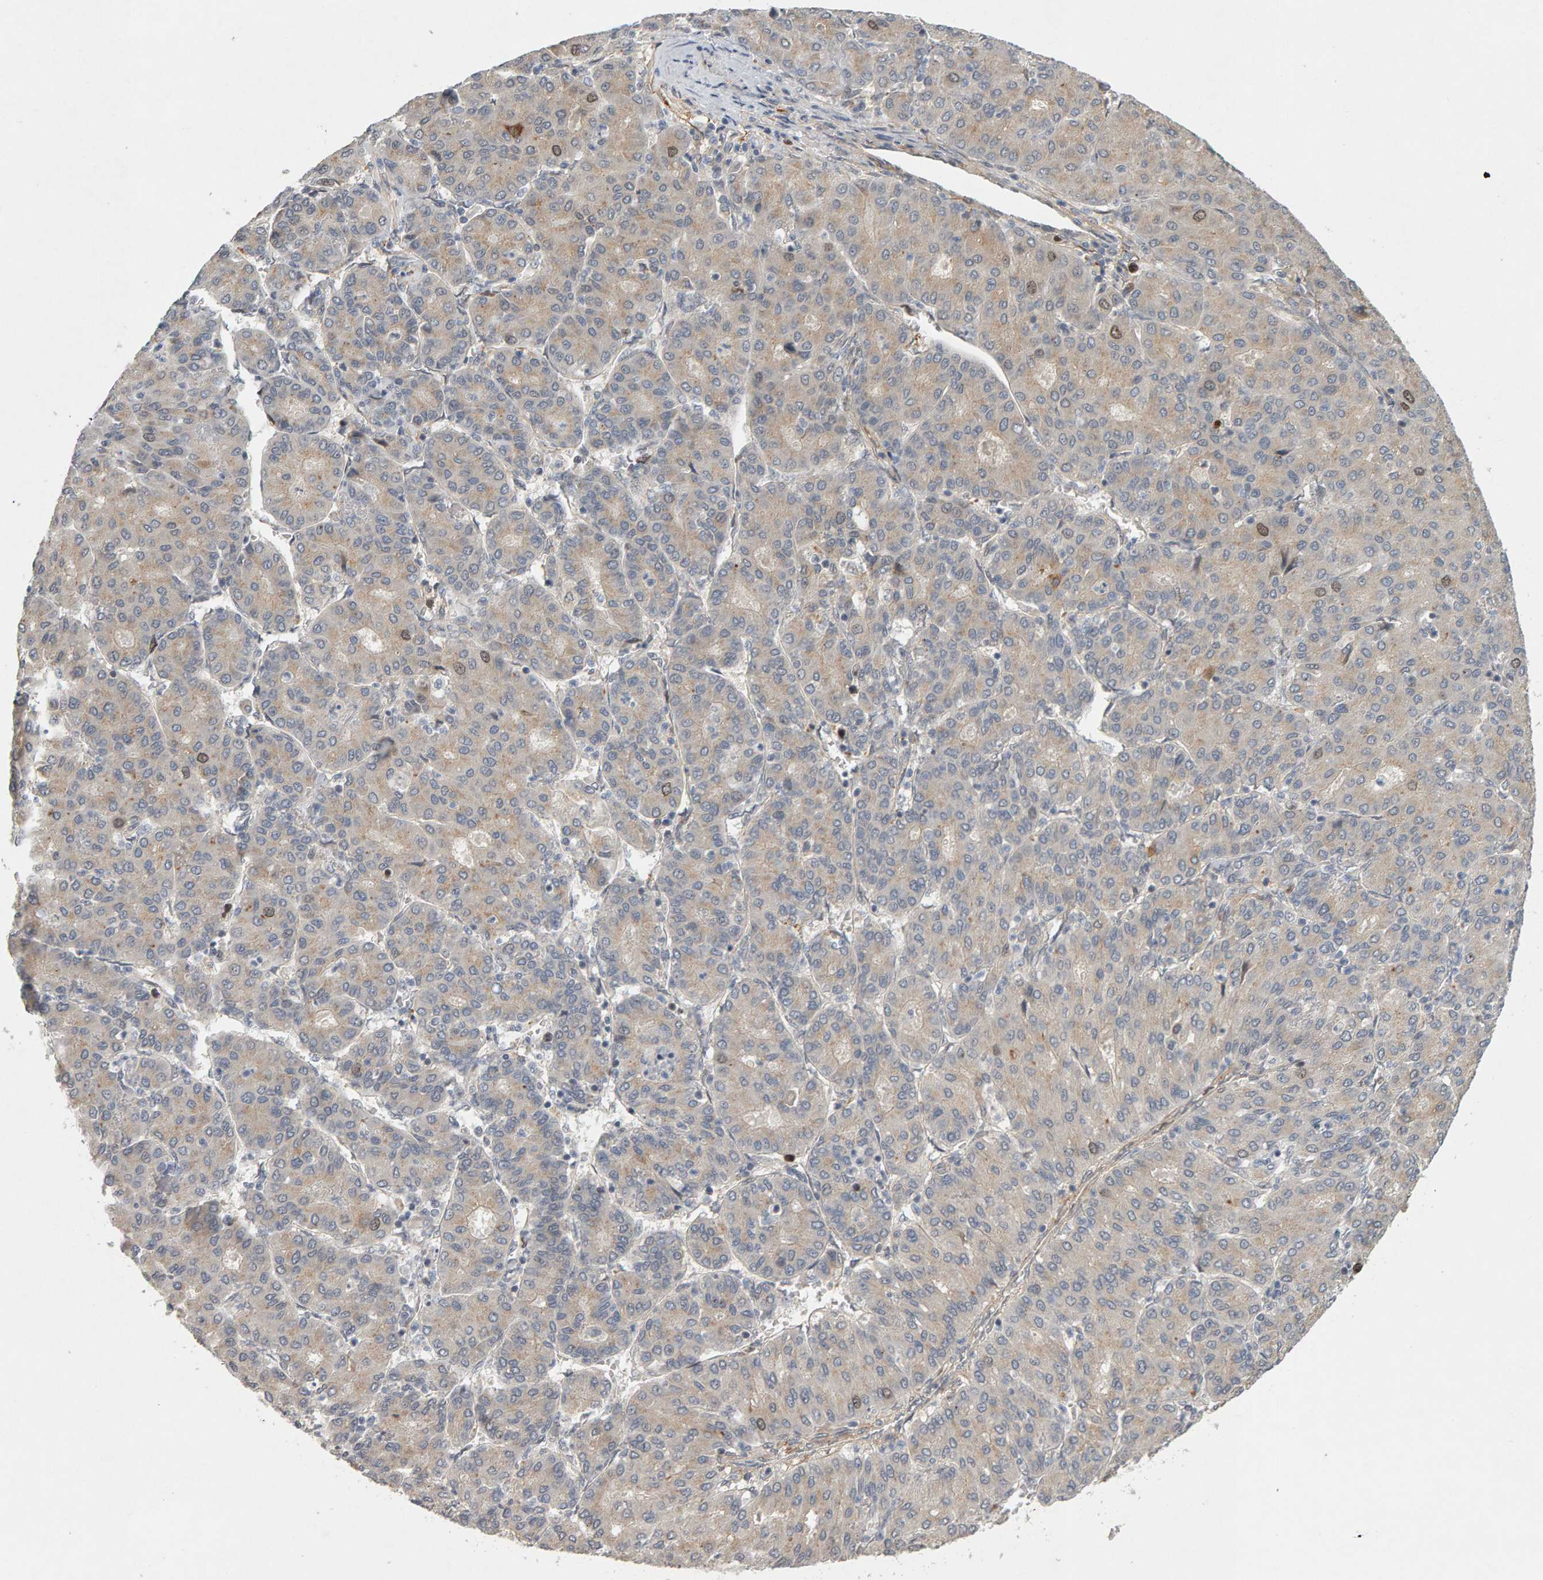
{"staining": {"intensity": "moderate", "quantity": "<25%", "location": "cytoplasmic/membranous,nuclear"}, "tissue": "liver cancer", "cell_type": "Tumor cells", "image_type": "cancer", "snomed": [{"axis": "morphology", "description": "Carcinoma, Hepatocellular, NOS"}, {"axis": "topography", "description": "Liver"}], "caption": "Immunohistochemistry (IHC) micrograph of liver cancer (hepatocellular carcinoma) stained for a protein (brown), which exhibits low levels of moderate cytoplasmic/membranous and nuclear positivity in about <25% of tumor cells.", "gene": "CDCA5", "patient": {"sex": "male", "age": 65}}